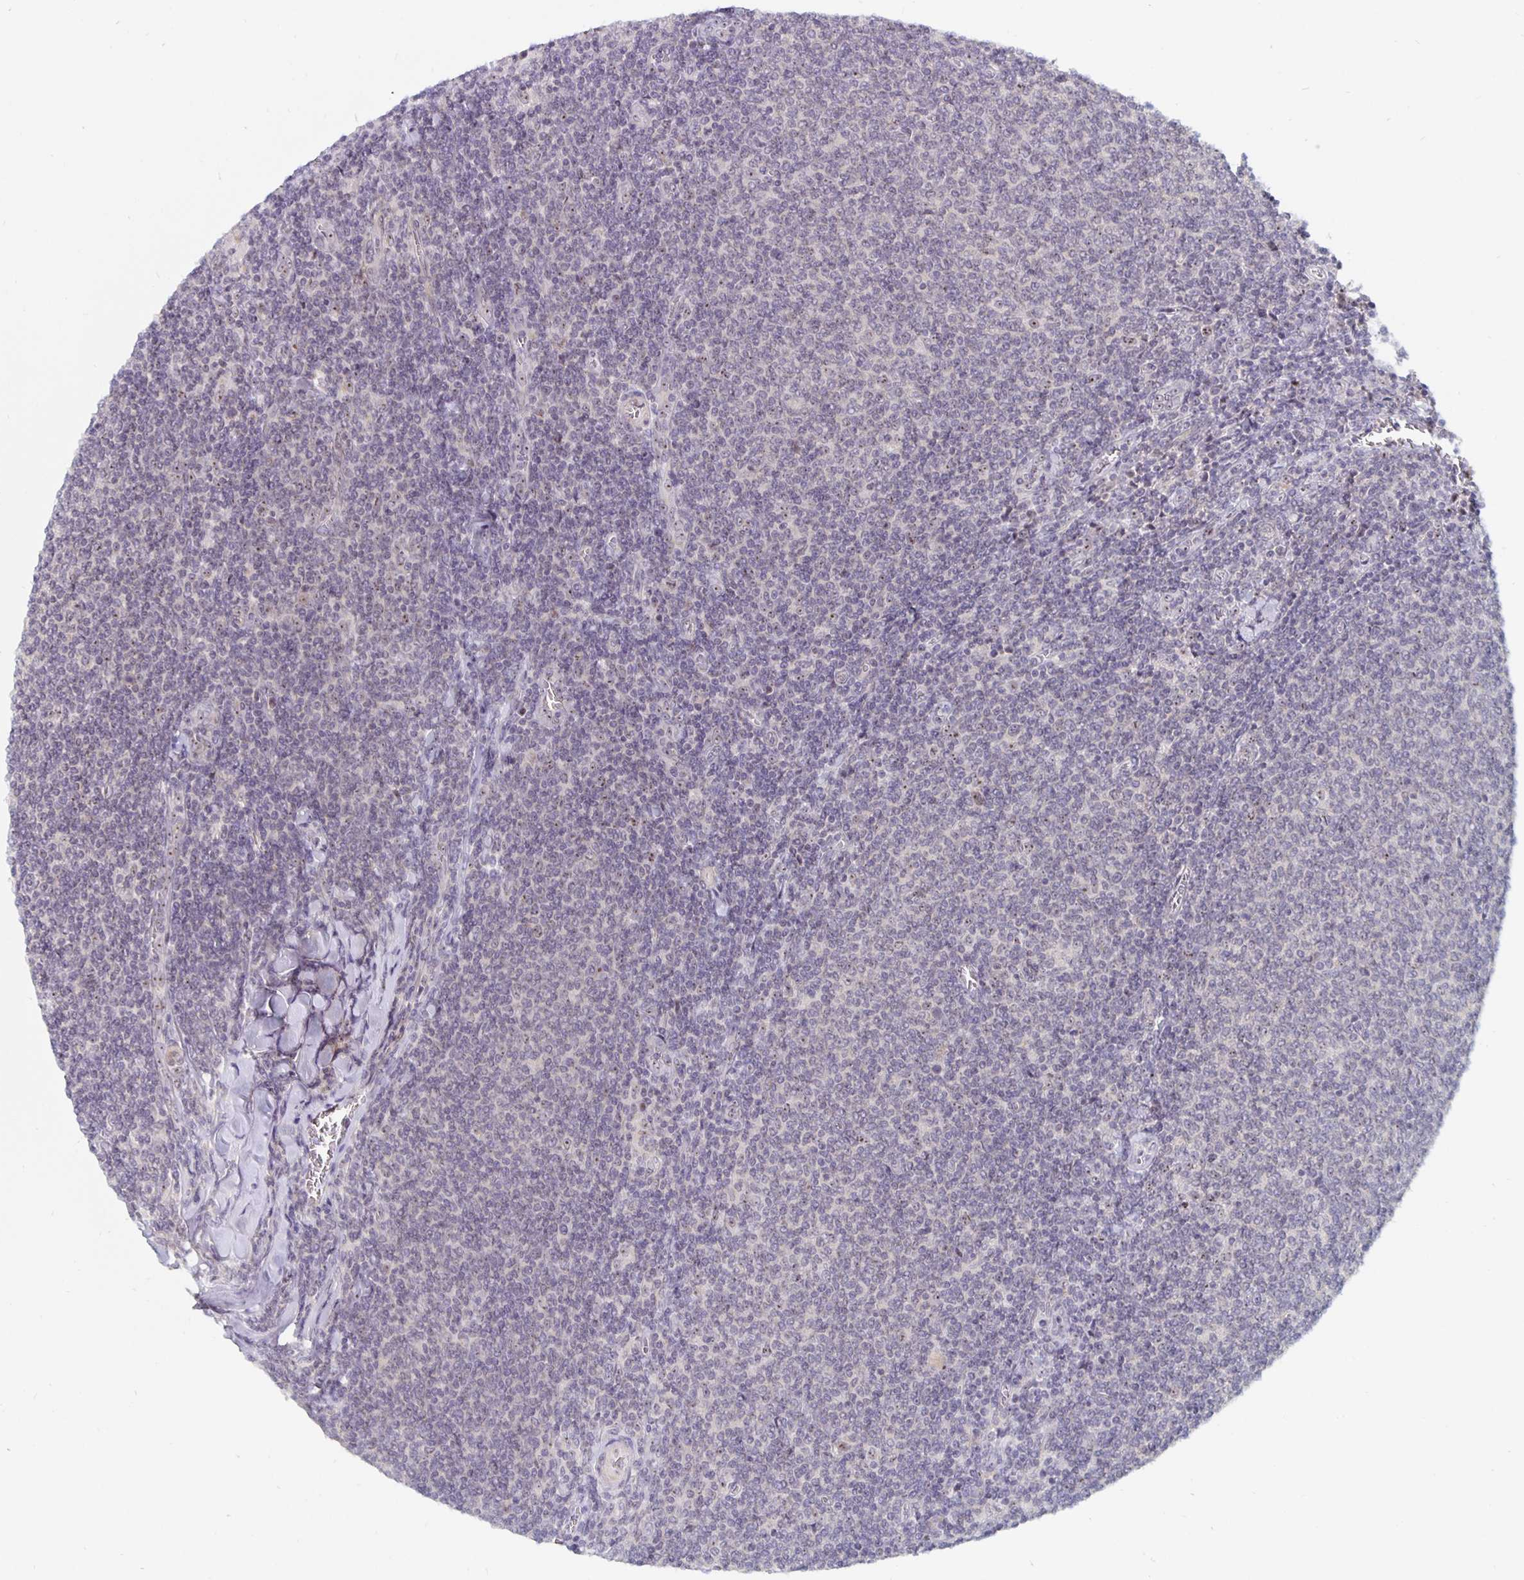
{"staining": {"intensity": "weak", "quantity": "<25%", "location": "nuclear"}, "tissue": "lymphoma", "cell_type": "Tumor cells", "image_type": "cancer", "snomed": [{"axis": "morphology", "description": "Malignant lymphoma, non-Hodgkin's type, Low grade"}, {"axis": "topography", "description": "Lymph node"}], "caption": "An immunohistochemistry photomicrograph of malignant lymphoma, non-Hodgkin's type (low-grade) is shown. There is no staining in tumor cells of malignant lymphoma, non-Hodgkin's type (low-grade).", "gene": "NUP85", "patient": {"sex": "male", "age": 52}}